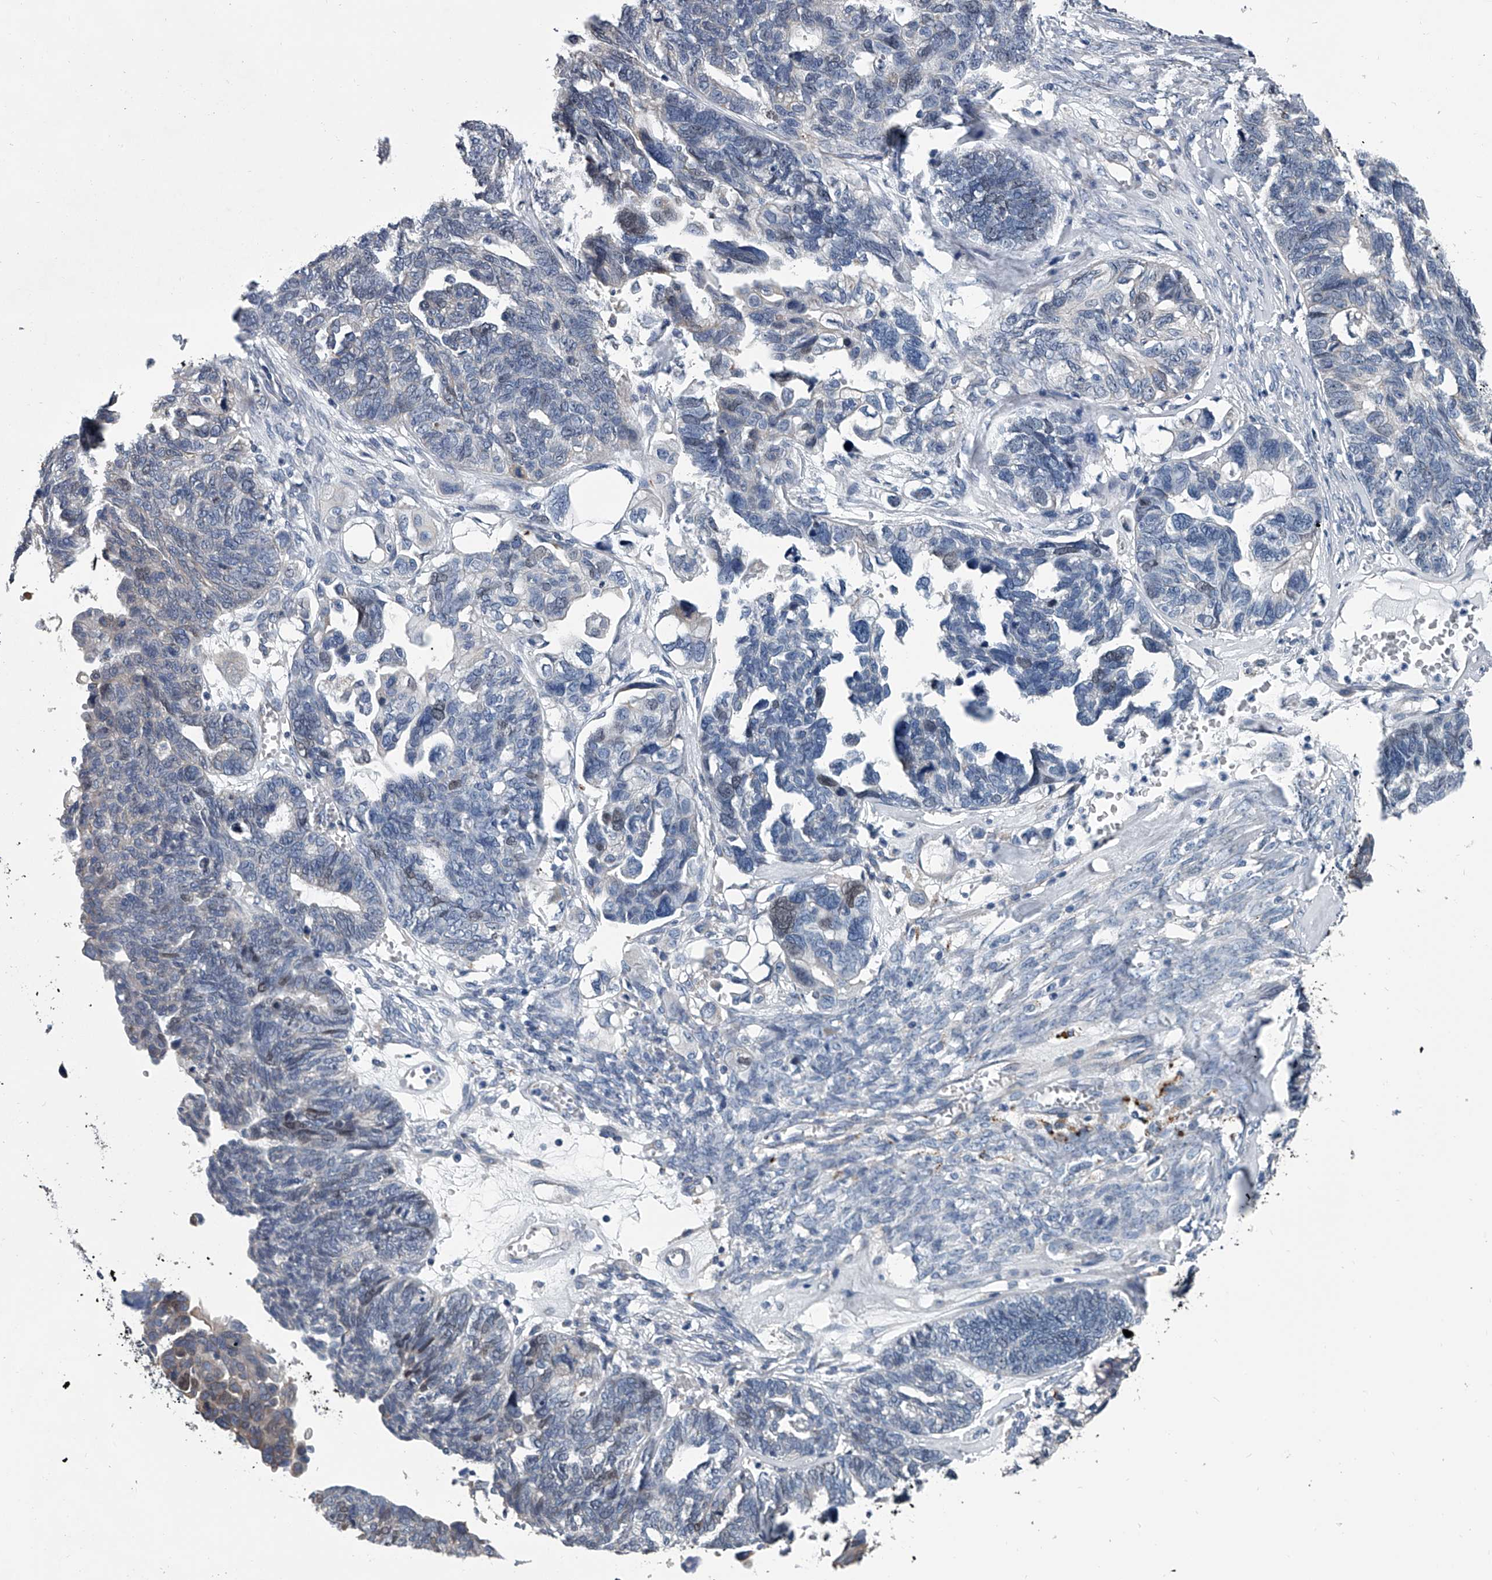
{"staining": {"intensity": "negative", "quantity": "none", "location": "none"}, "tissue": "ovarian cancer", "cell_type": "Tumor cells", "image_type": "cancer", "snomed": [{"axis": "morphology", "description": "Cystadenocarcinoma, serous, NOS"}, {"axis": "topography", "description": "Ovary"}], "caption": "This histopathology image is of serous cystadenocarcinoma (ovarian) stained with immunohistochemistry (IHC) to label a protein in brown with the nuclei are counter-stained blue. There is no positivity in tumor cells. Brightfield microscopy of IHC stained with DAB (brown) and hematoxylin (blue), captured at high magnification.", "gene": "ABCG1", "patient": {"sex": "female", "age": 79}}